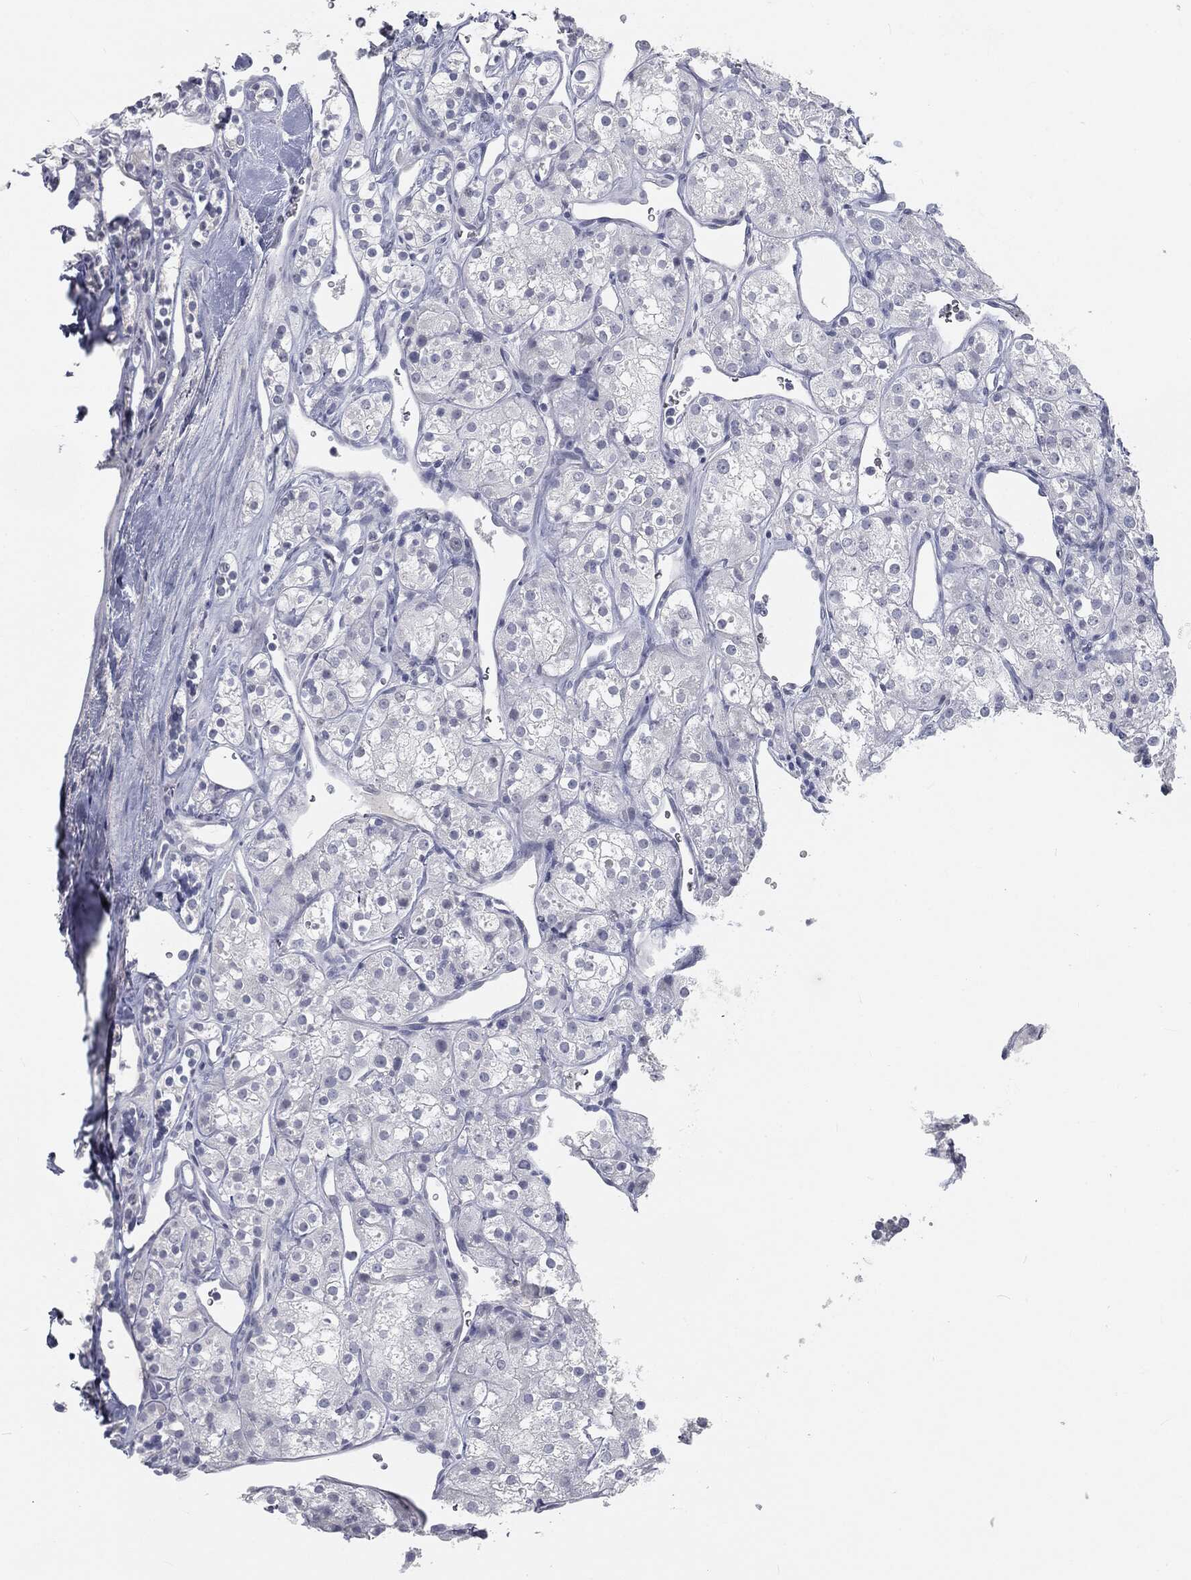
{"staining": {"intensity": "negative", "quantity": "none", "location": "none"}, "tissue": "renal cancer", "cell_type": "Tumor cells", "image_type": "cancer", "snomed": [{"axis": "morphology", "description": "Adenocarcinoma, NOS"}, {"axis": "topography", "description": "Kidney"}], "caption": "High power microscopy image of an IHC image of renal cancer, revealing no significant expression in tumor cells.", "gene": "PRAME", "patient": {"sex": "male", "age": 77}}